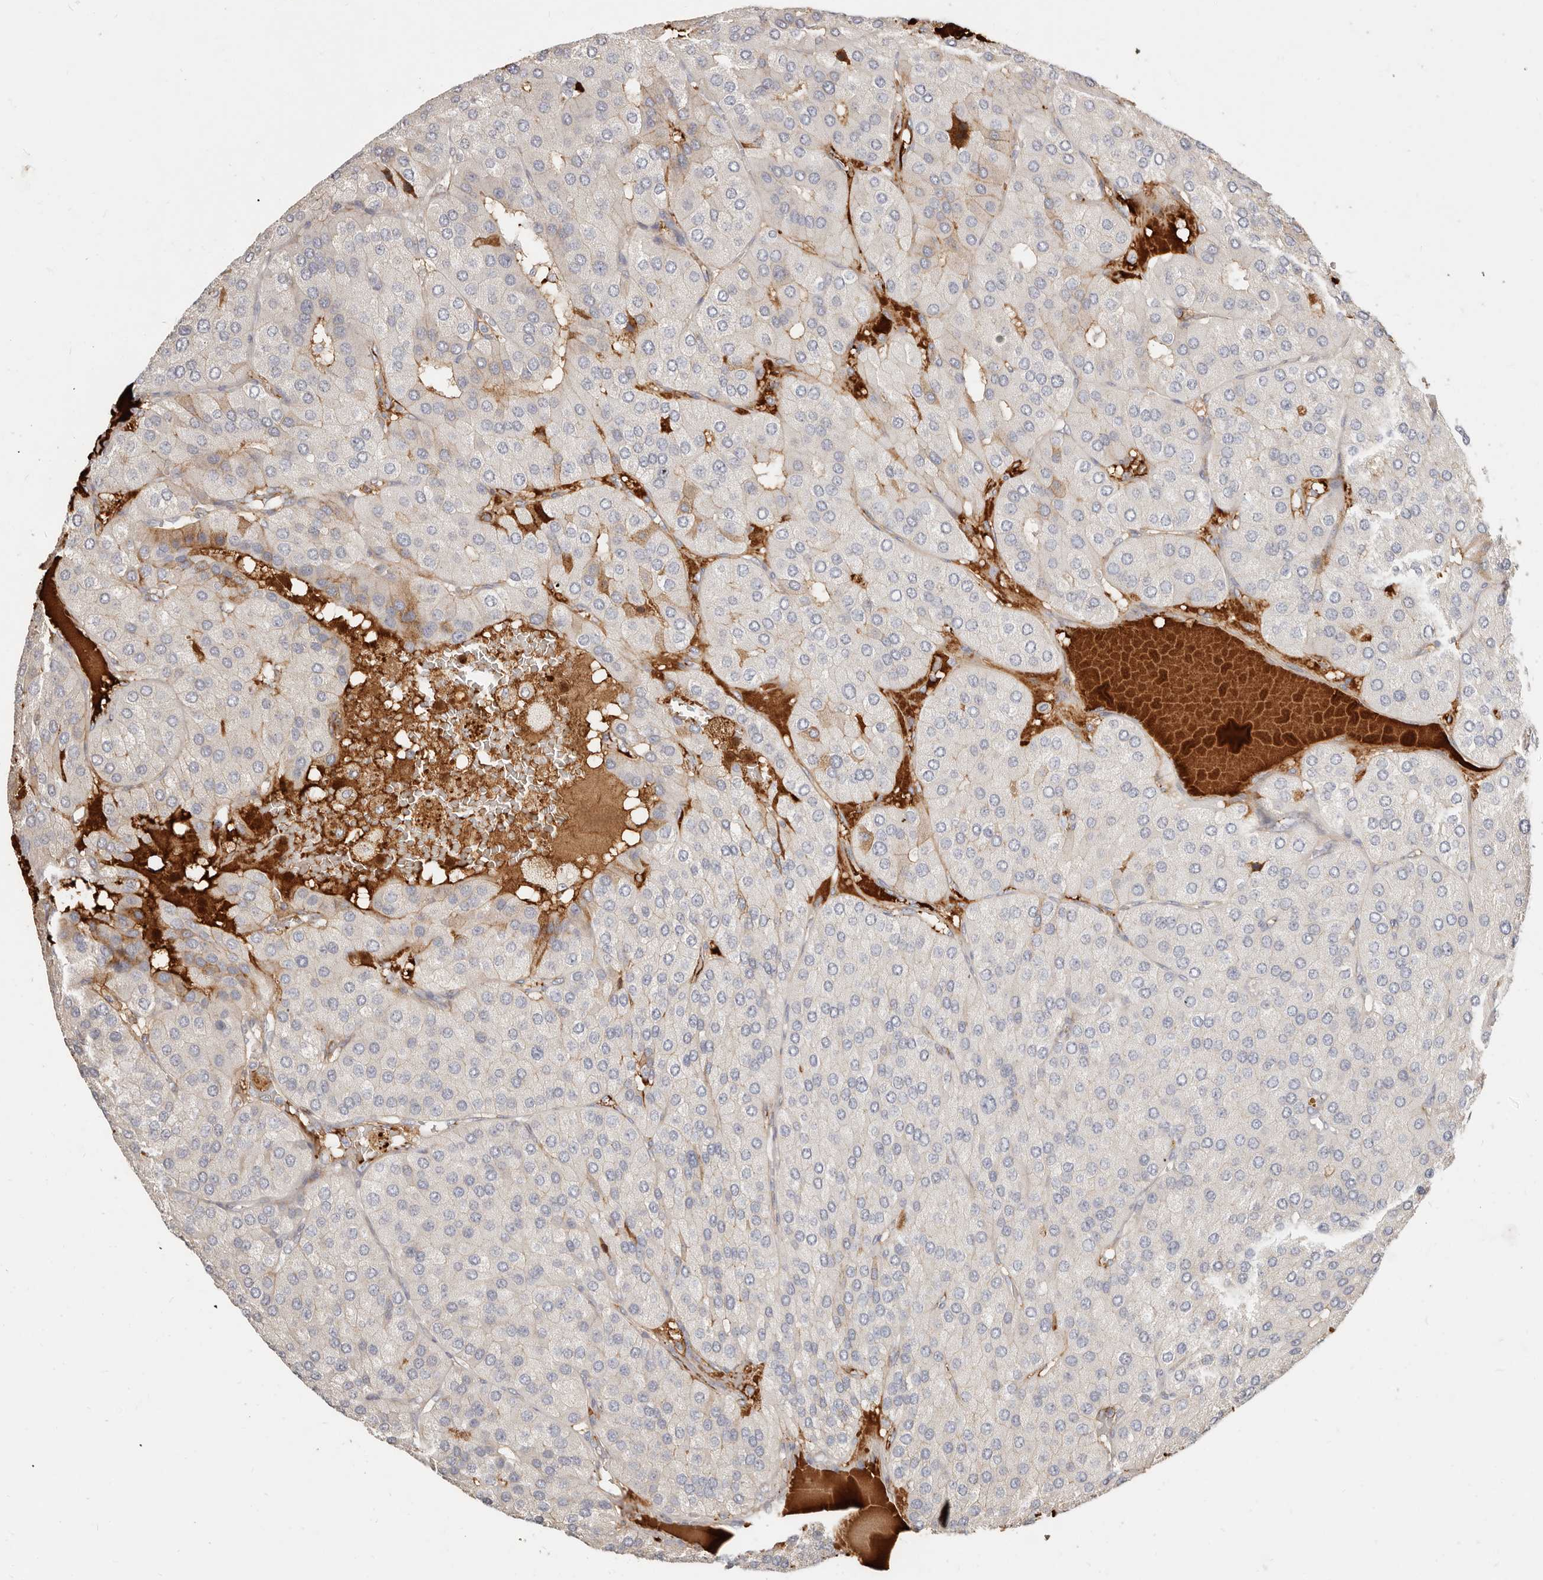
{"staining": {"intensity": "negative", "quantity": "none", "location": "none"}, "tissue": "parathyroid gland", "cell_type": "Glandular cells", "image_type": "normal", "snomed": [{"axis": "morphology", "description": "Normal tissue, NOS"}, {"axis": "morphology", "description": "Adenoma, NOS"}, {"axis": "topography", "description": "Parathyroid gland"}], "caption": "An immunohistochemistry image of unremarkable parathyroid gland is shown. There is no staining in glandular cells of parathyroid gland. Brightfield microscopy of IHC stained with DAB (brown) and hematoxylin (blue), captured at high magnification.", "gene": "MTFR2", "patient": {"sex": "female", "age": 86}}